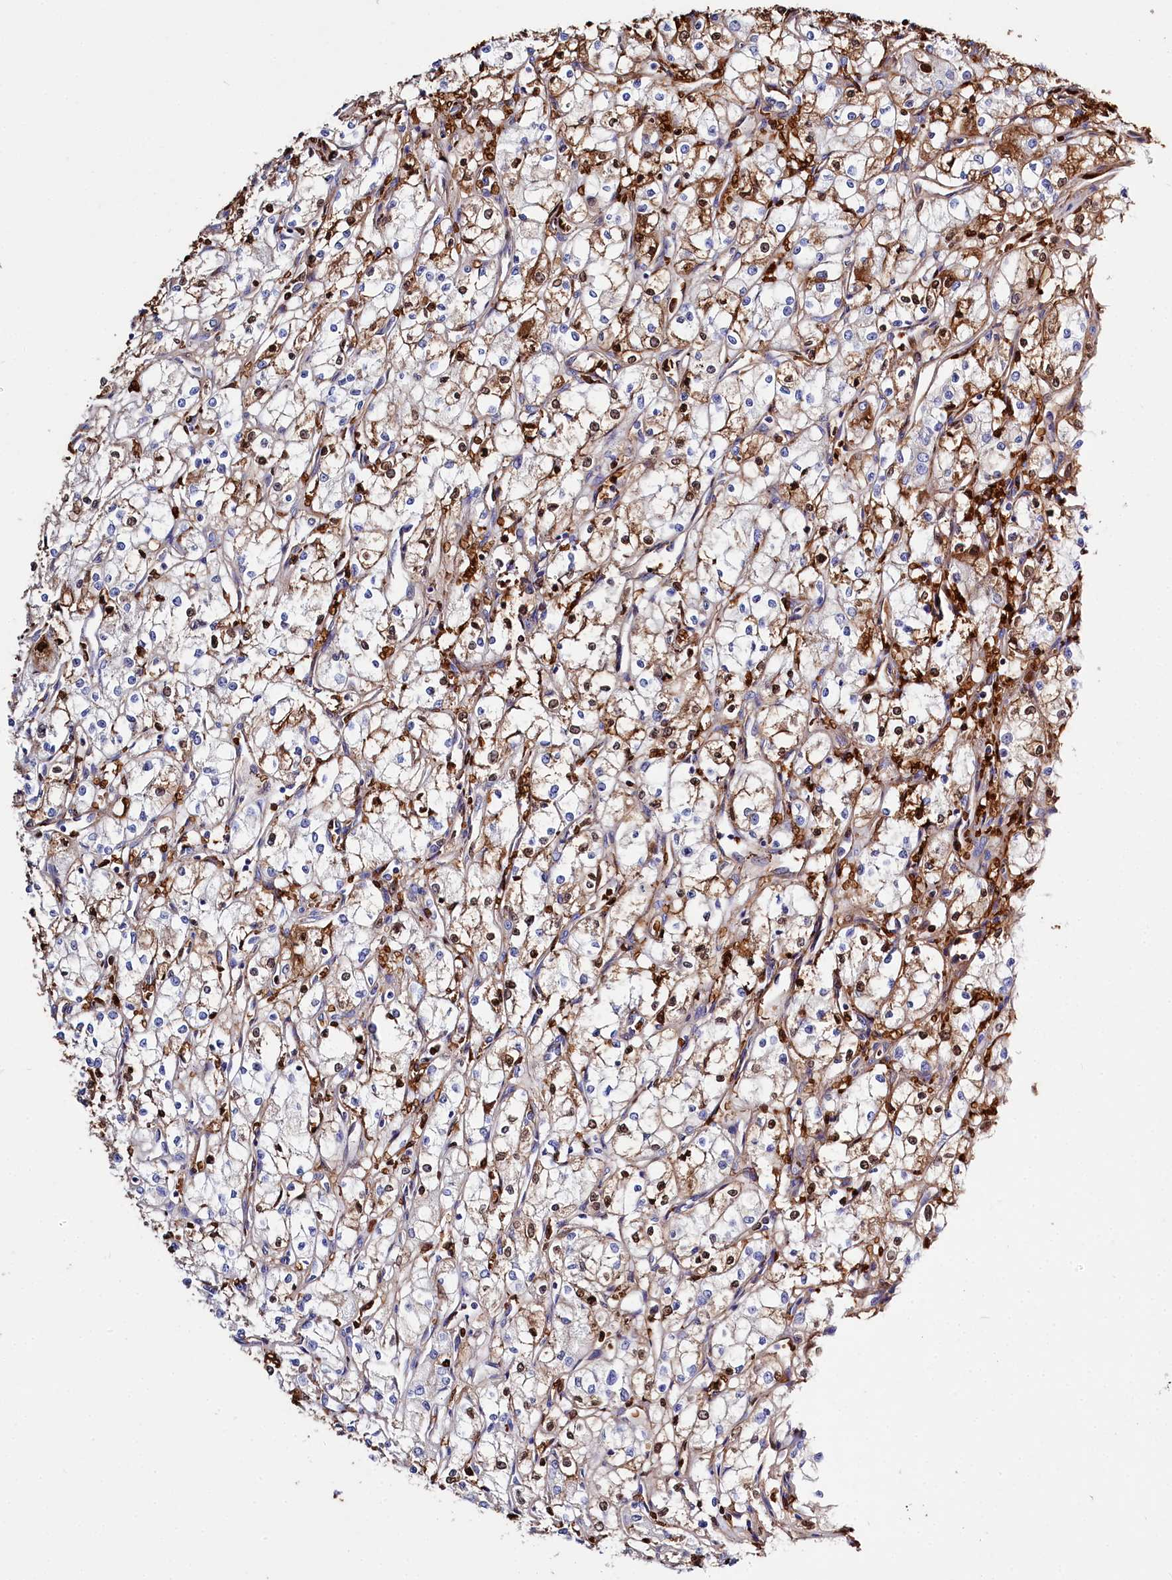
{"staining": {"intensity": "strong", "quantity": "<25%", "location": "cytoplasmic/membranous"}, "tissue": "renal cancer", "cell_type": "Tumor cells", "image_type": "cancer", "snomed": [{"axis": "morphology", "description": "Adenocarcinoma, NOS"}, {"axis": "topography", "description": "Kidney"}], "caption": "Immunohistochemical staining of human renal adenocarcinoma reveals strong cytoplasmic/membranous protein positivity in approximately <25% of tumor cells.", "gene": "RPUSD3", "patient": {"sex": "male", "age": 59}}